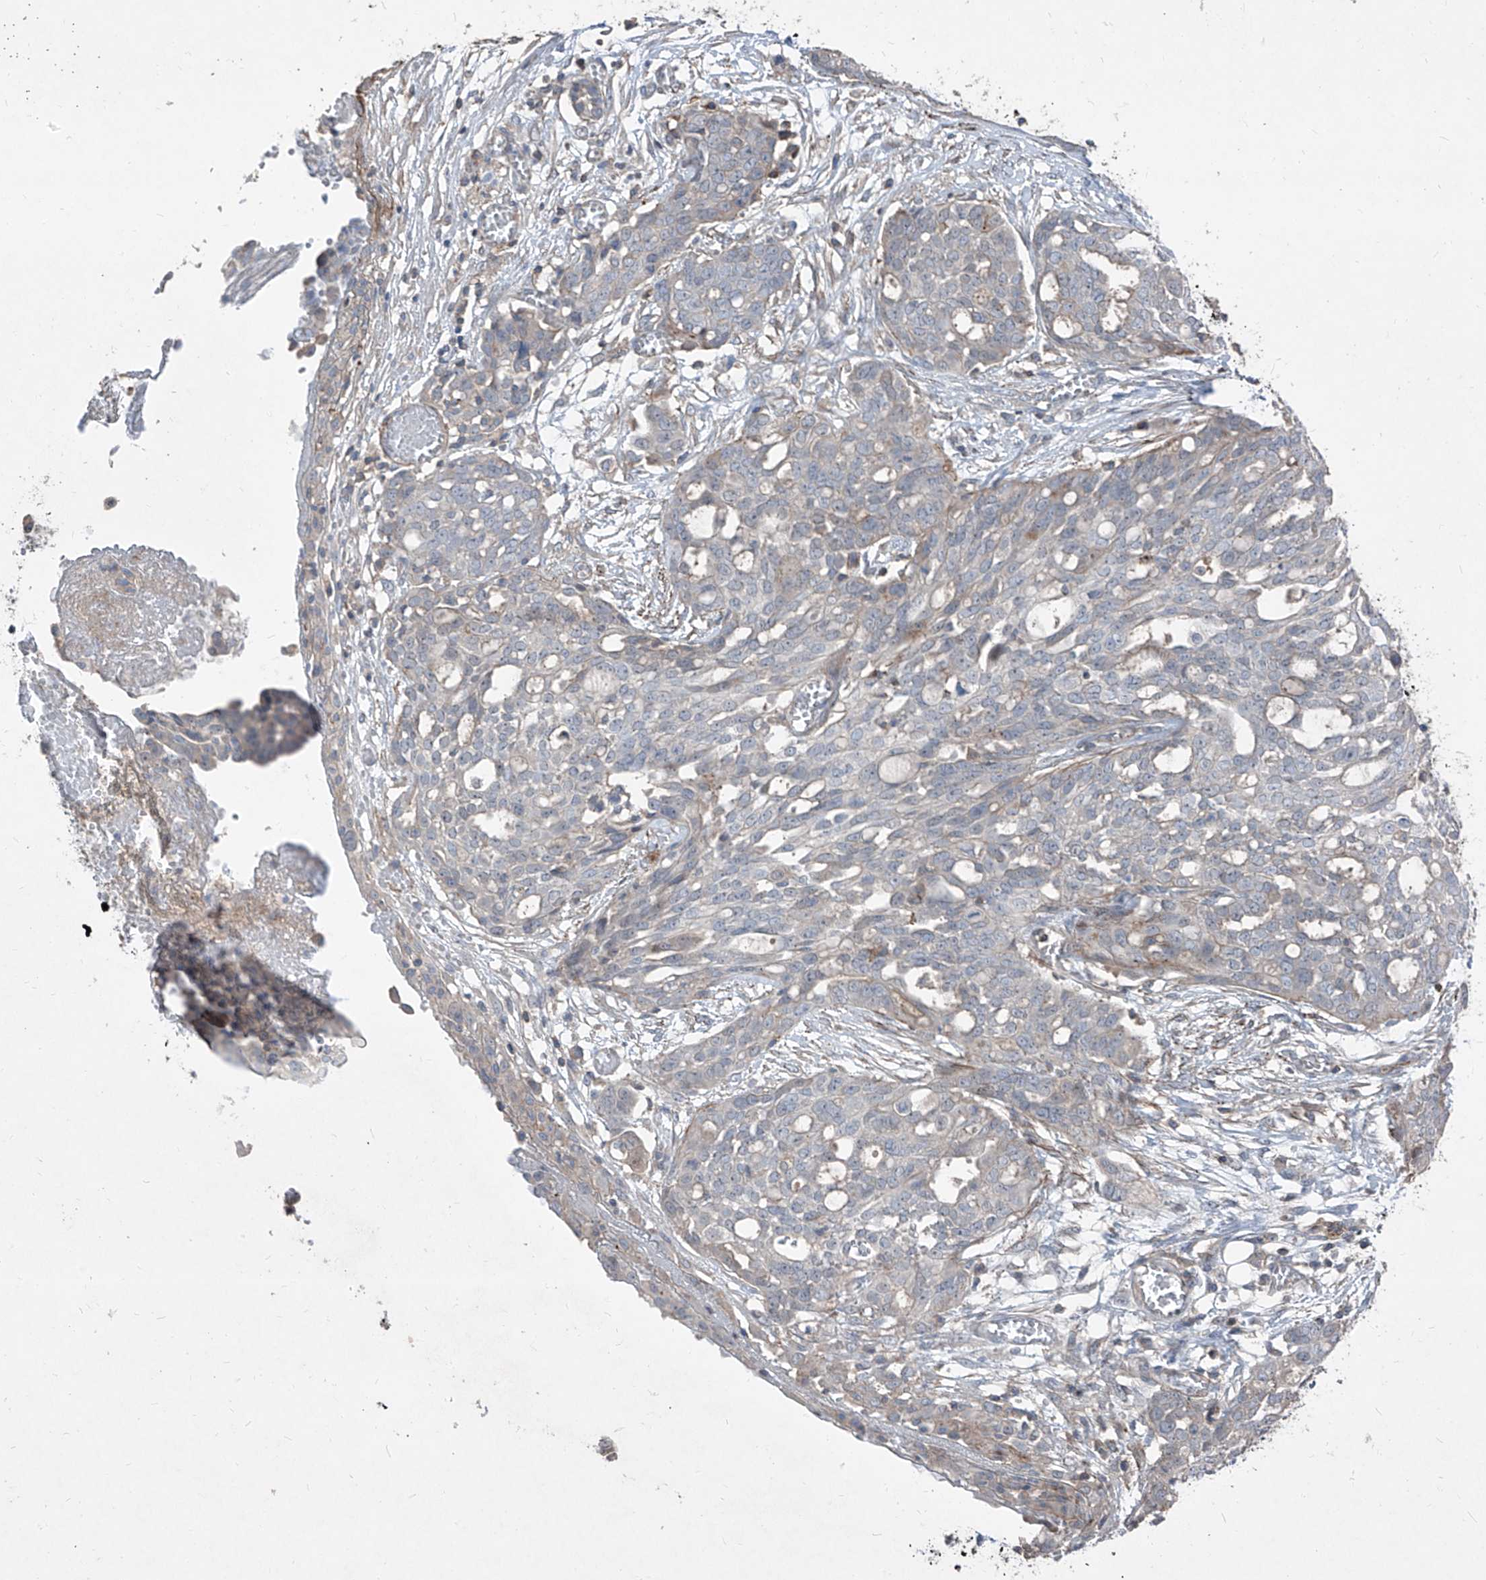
{"staining": {"intensity": "negative", "quantity": "none", "location": "none"}, "tissue": "ovarian cancer", "cell_type": "Tumor cells", "image_type": "cancer", "snomed": [{"axis": "morphology", "description": "Cystadenocarcinoma, serous, NOS"}, {"axis": "topography", "description": "Soft tissue"}, {"axis": "topography", "description": "Ovary"}], "caption": "The micrograph exhibits no staining of tumor cells in serous cystadenocarcinoma (ovarian).", "gene": "UFD1", "patient": {"sex": "female", "age": 57}}